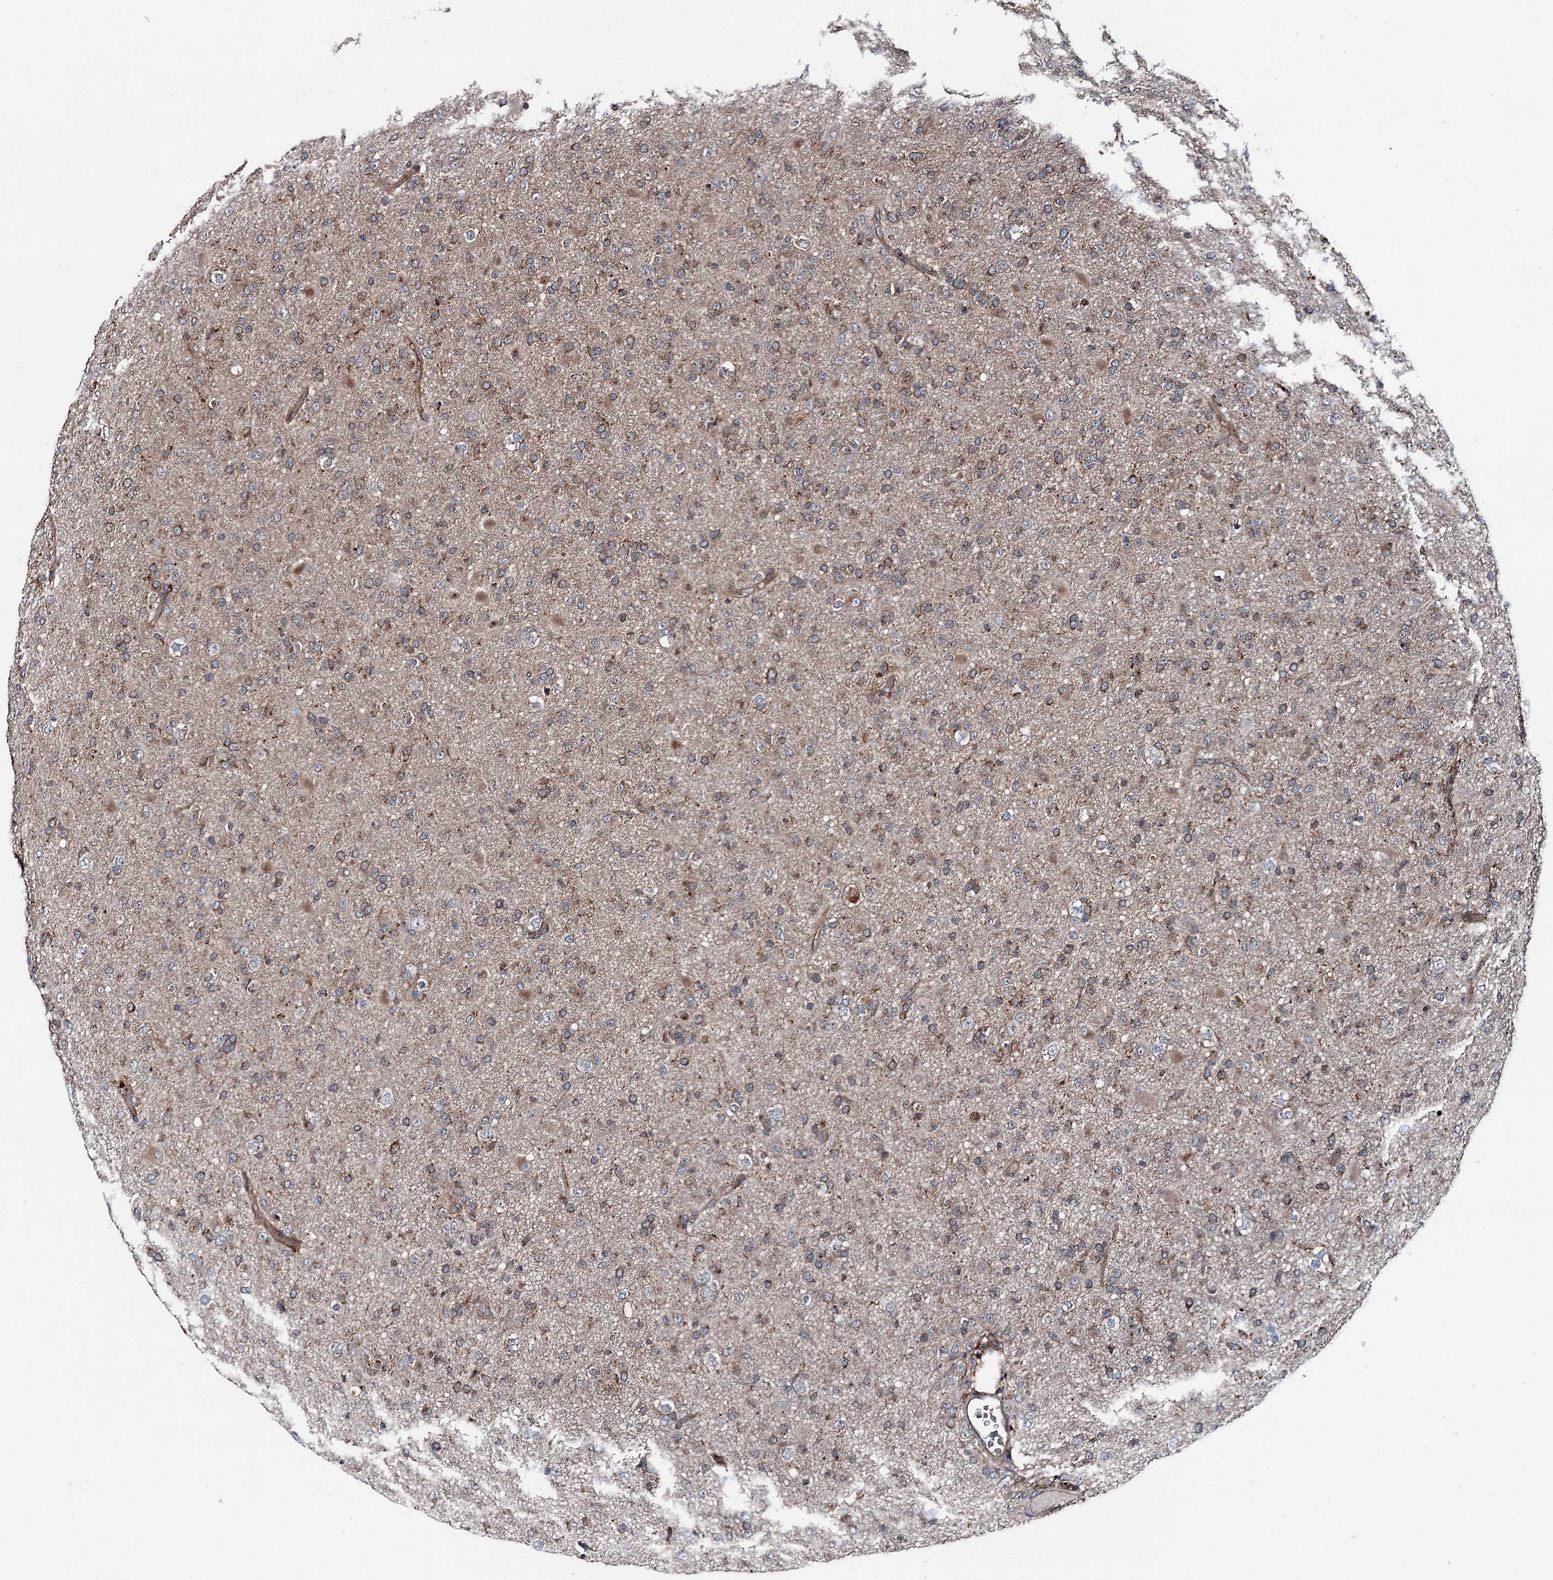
{"staining": {"intensity": "moderate", "quantity": "<25%", "location": "cytoplasmic/membranous"}, "tissue": "glioma", "cell_type": "Tumor cells", "image_type": "cancer", "snomed": [{"axis": "morphology", "description": "Glioma, malignant, Low grade"}, {"axis": "topography", "description": "Brain"}], "caption": "Human glioma stained for a protein (brown) exhibits moderate cytoplasmic/membranous positive expression in about <25% of tumor cells.", "gene": "DDIAS", "patient": {"sex": "male", "age": 65}}